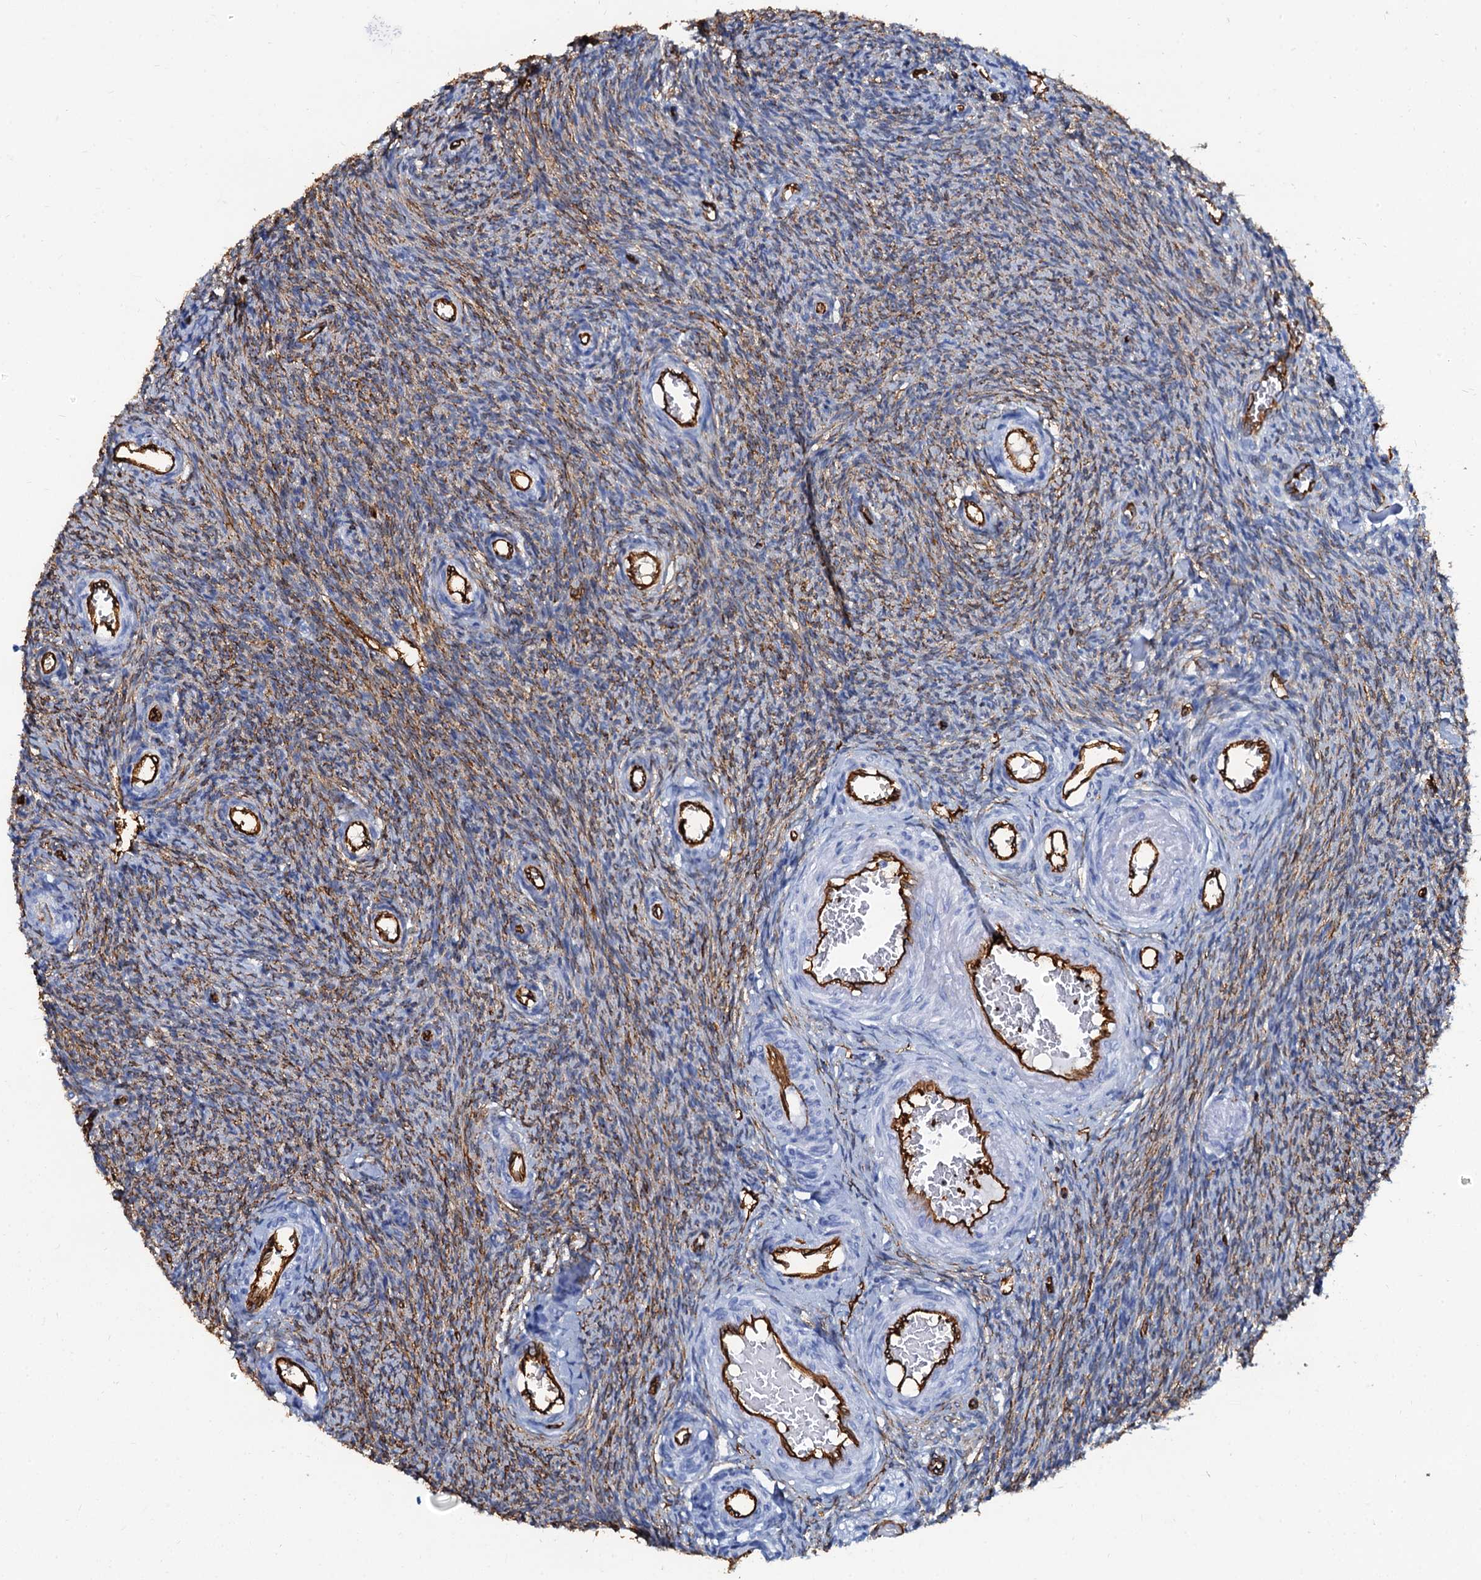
{"staining": {"intensity": "moderate", "quantity": "25%-75%", "location": "cytoplasmic/membranous"}, "tissue": "ovary", "cell_type": "Ovarian stroma cells", "image_type": "normal", "snomed": [{"axis": "morphology", "description": "Normal tissue, NOS"}, {"axis": "topography", "description": "Ovary"}], "caption": "Ovary stained with immunohistochemistry (IHC) demonstrates moderate cytoplasmic/membranous expression in about 25%-75% of ovarian stroma cells. Immunohistochemistry (ihc) stains the protein in brown and the nuclei are stained blue.", "gene": "CAVIN2", "patient": {"sex": "female", "age": 44}}